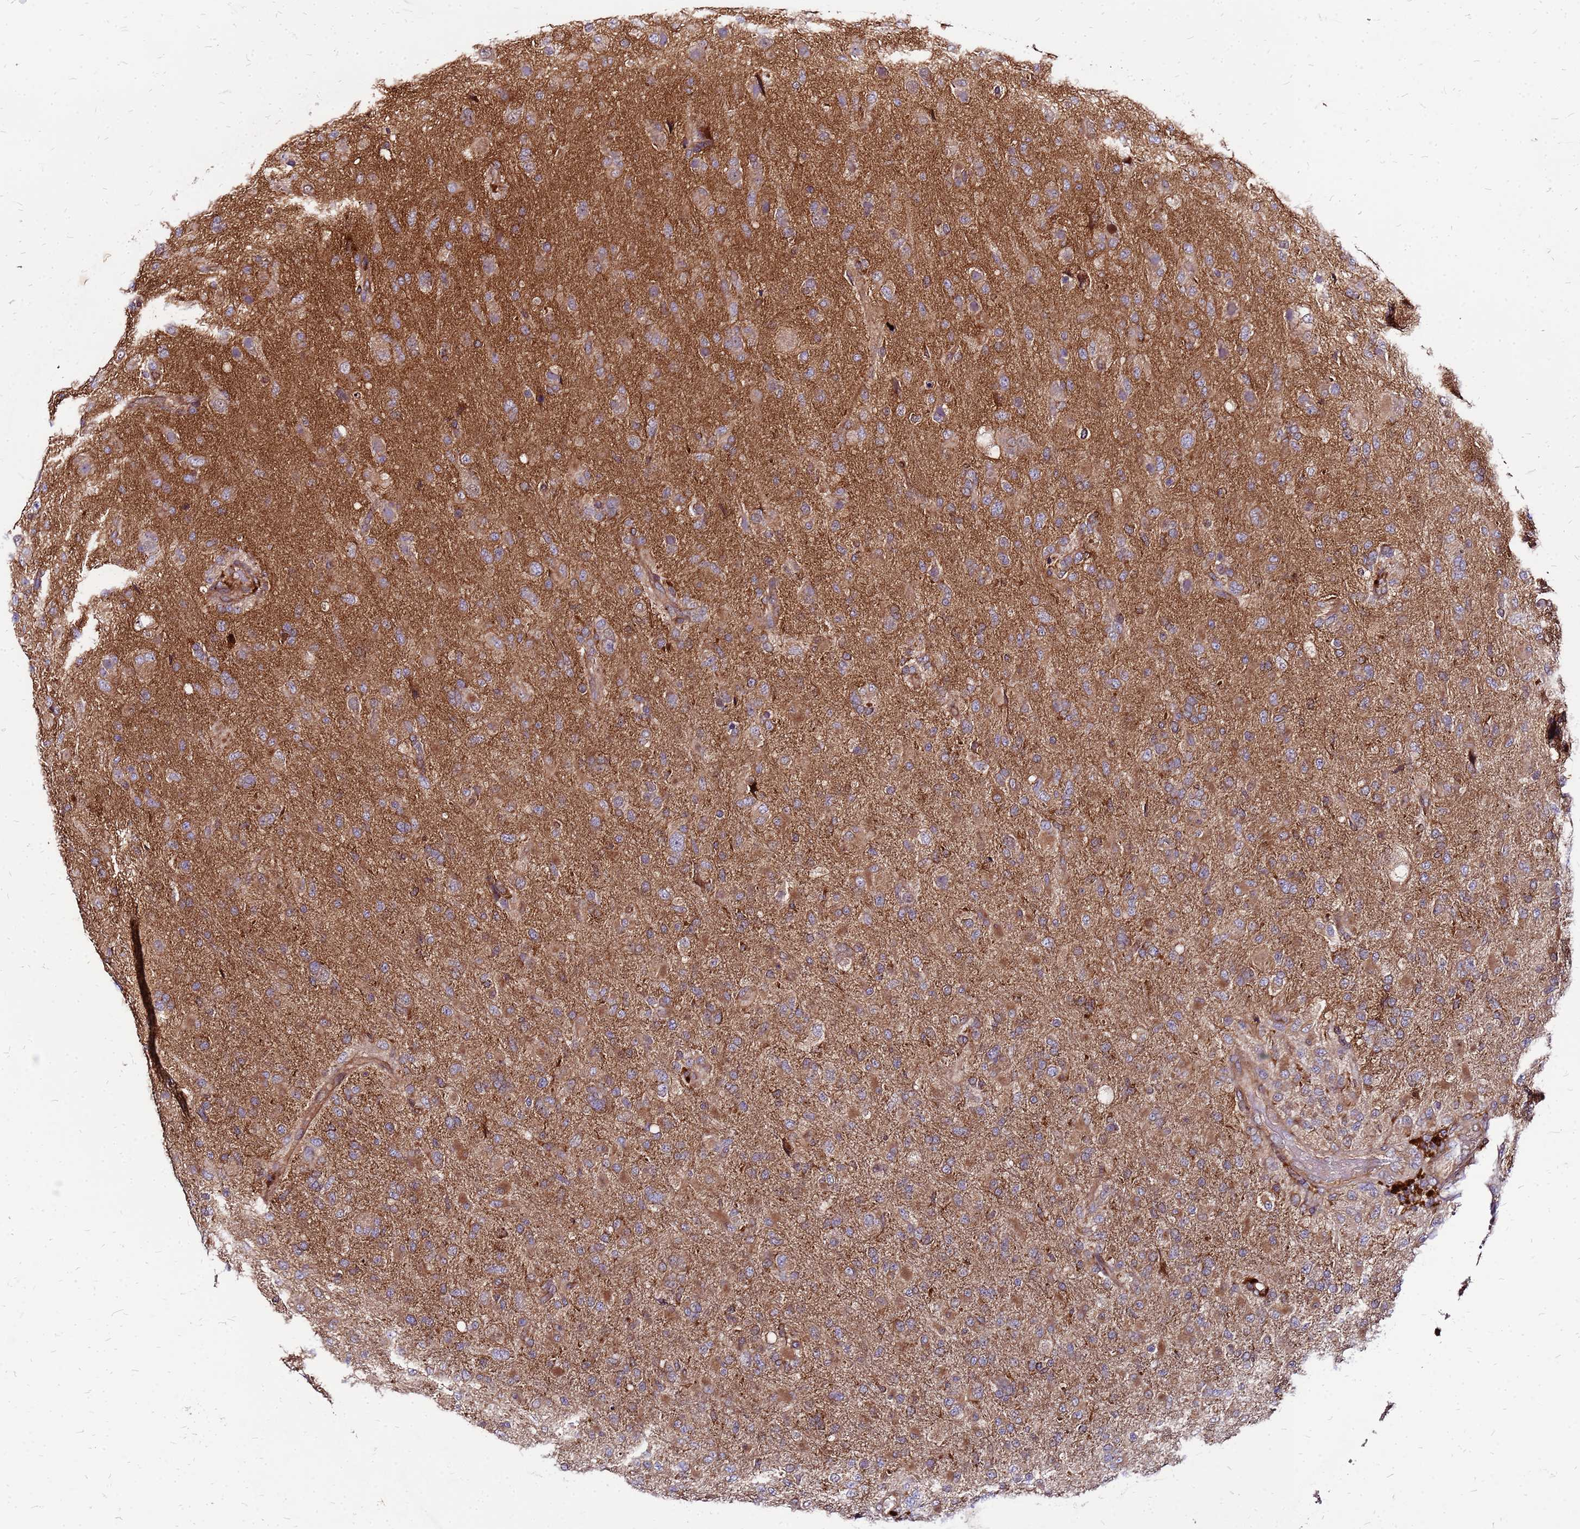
{"staining": {"intensity": "moderate", "quantity": "<25%", "location": "cytoplasmic/membranous"}, "tissue": "glioma", "cell_type": "Tumor cells", "image_type": "cancer", "snomed": [{"axis": "morphology", "description": "Glioma, malignant, Low grade"}, {"axis": "topography", "description": "Brain"}], "caption": "The photomicrograph exhibits a brown stain indicating the presence of a protein in the cytoplasmic/membranous of tumor cells in malignant glioma (low-grade).", "gene": "CYBC1", "patient": {"sex": "male", "age": 65}}